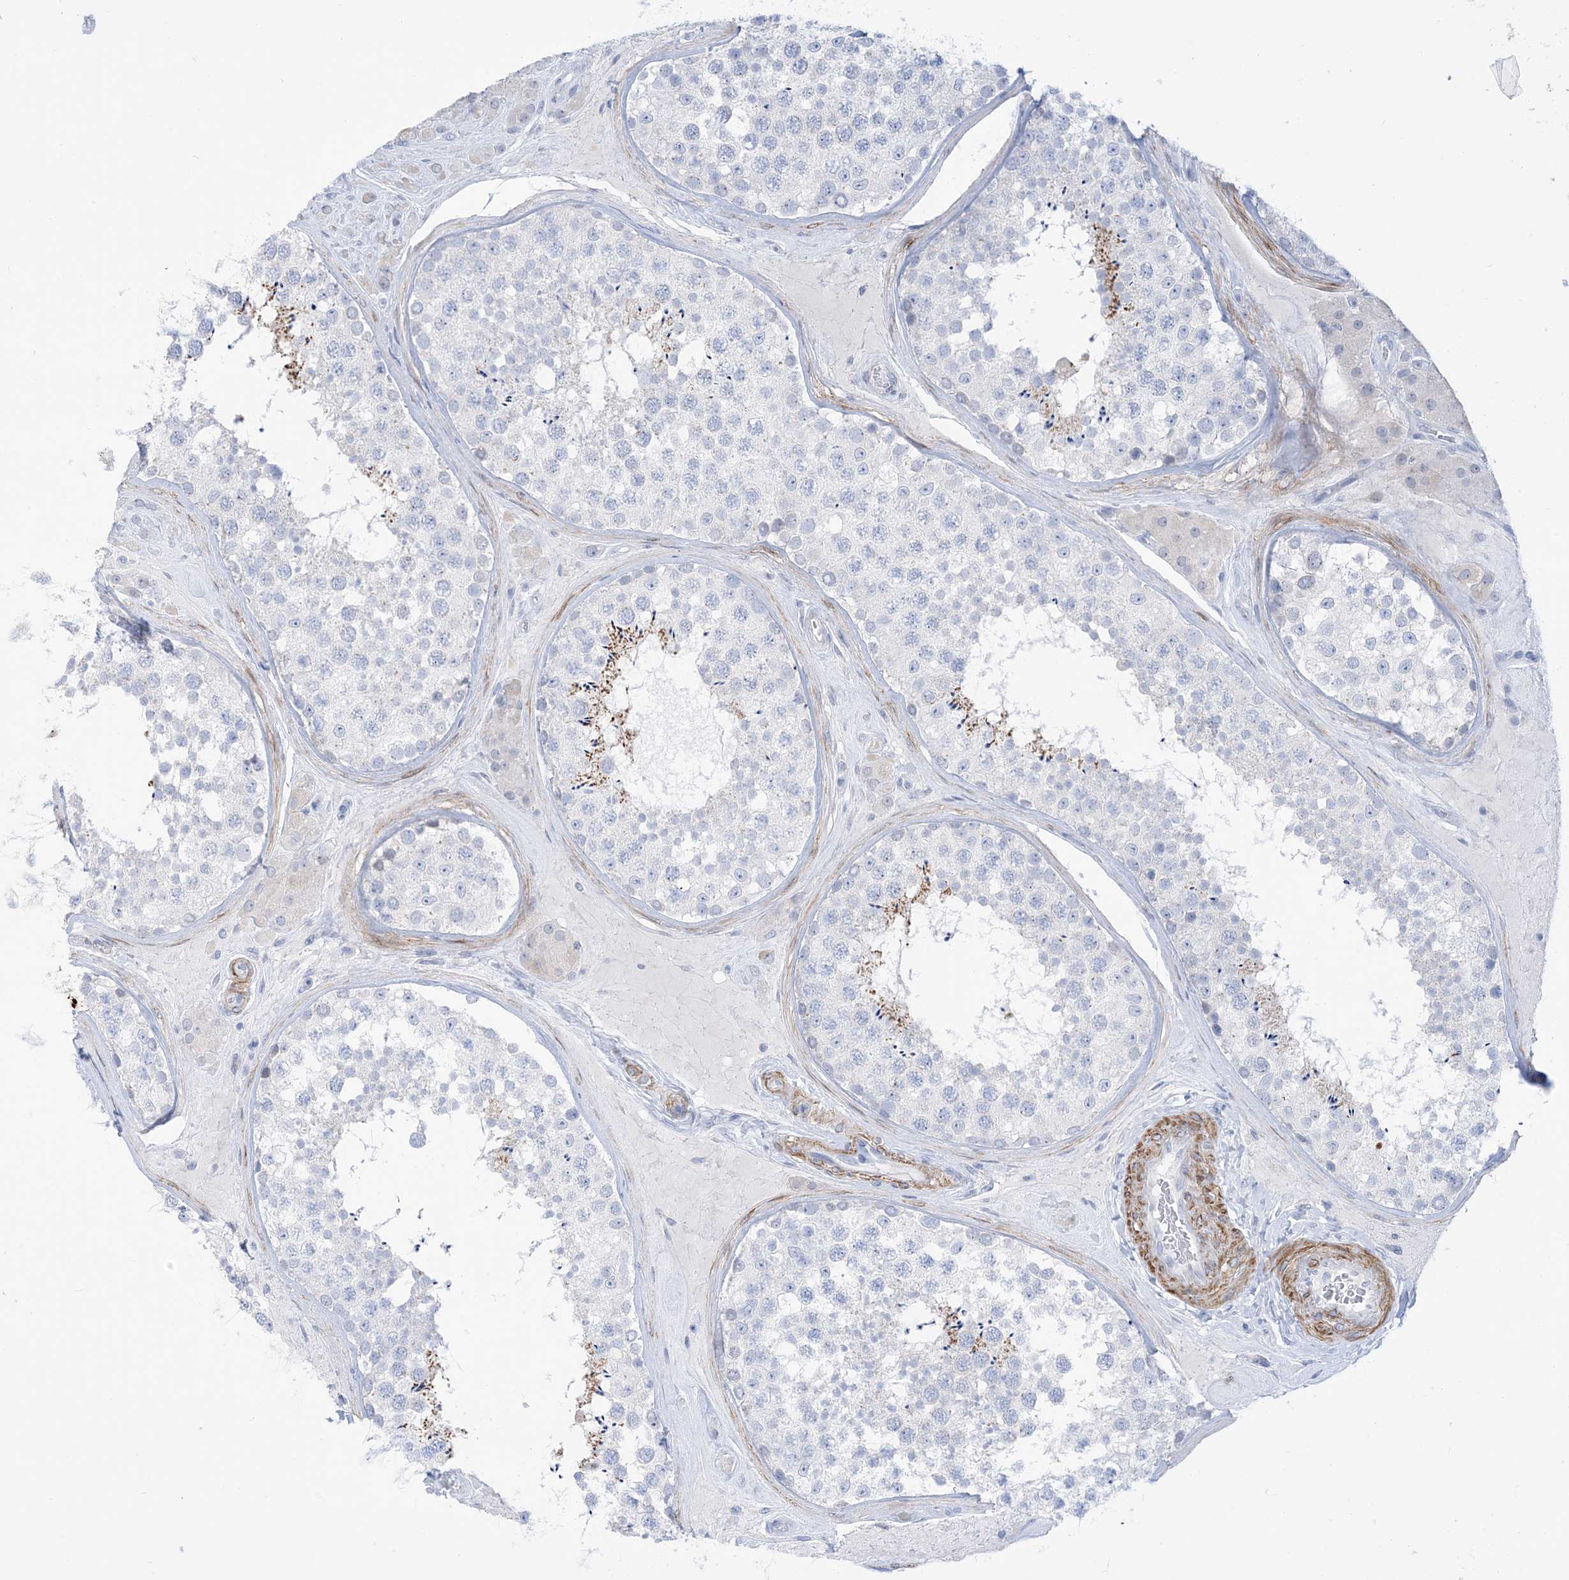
{"staining": {"intensity": "negative", "quantity": "none", "location": "none"}, "tissue": "testis", "cell_type": "Cells in seminiferous ducts", "image_type": "normal", "snomed": [{"axis": "morphology", "description": "Normal tissue, NOS"}, {"axis": "topography", "description": "Testis"}], "caption": "Immunohistochemistry image of unremarkable human testis stained for a protein (brown), which reveals no positivity in cells in seminiferous ducts.", "gene": "MARS2", "patient": {"sex": "male", "age": 46}}